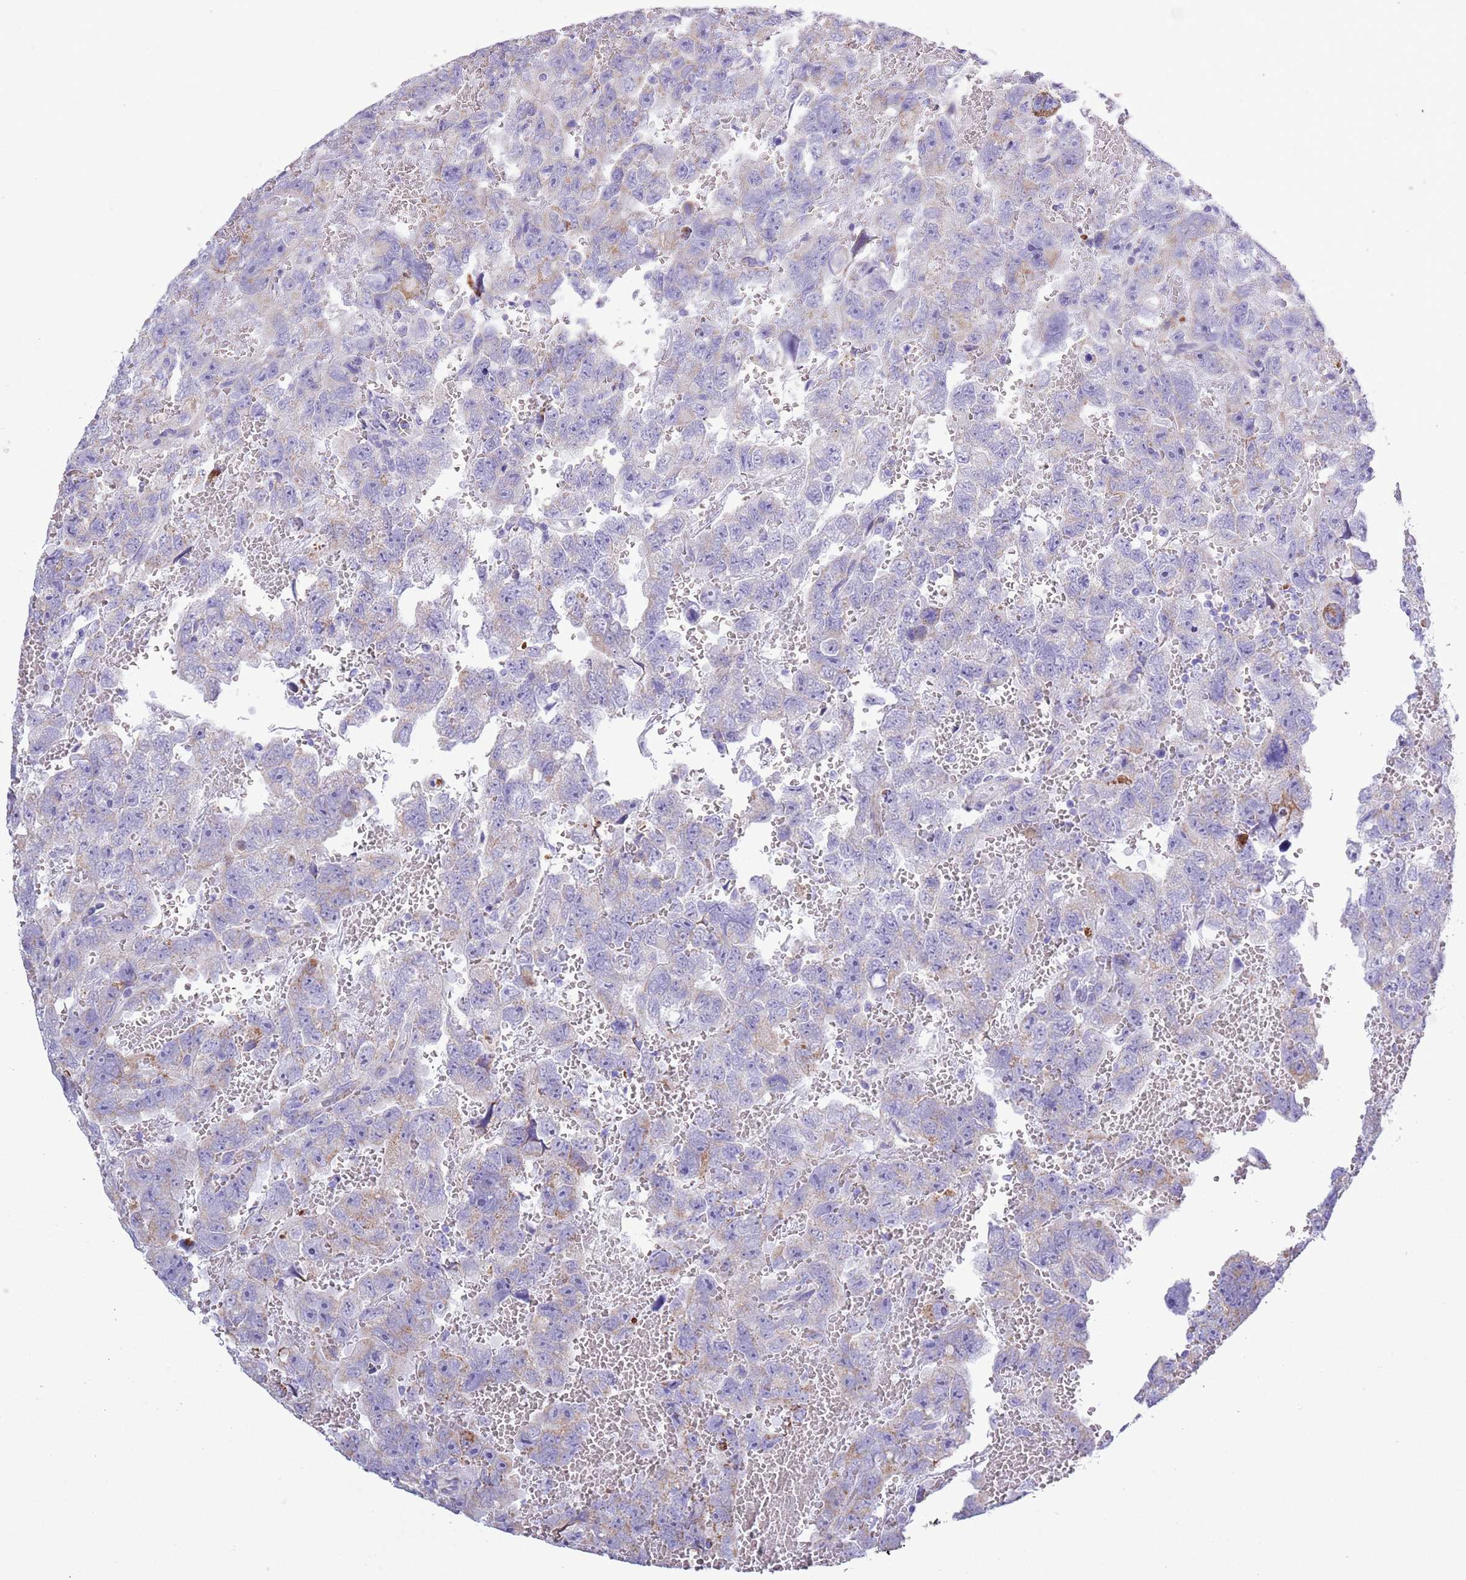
{"staining": {"intensity": "moderate", "quantity": "<25%", "location": "cytoplasmic/membranous"}, "tissue": "testis cancer", "cell_type": "Tumor cells", "image_type": "cancer", "snomed": [{"axis": "morphology", "description": "Carcinoma, Embryonal, NOS"}, {"axis": "topography", "description": "Testis"}], "caption": "Human testis embryonal carcinoma stained with a brown dye exhibits moderate cytoplasmic/membranous positive staining in about <25% of tumor cells.", "gene": "MOCOS", "patient": {"sex": "male", "age": 45}}